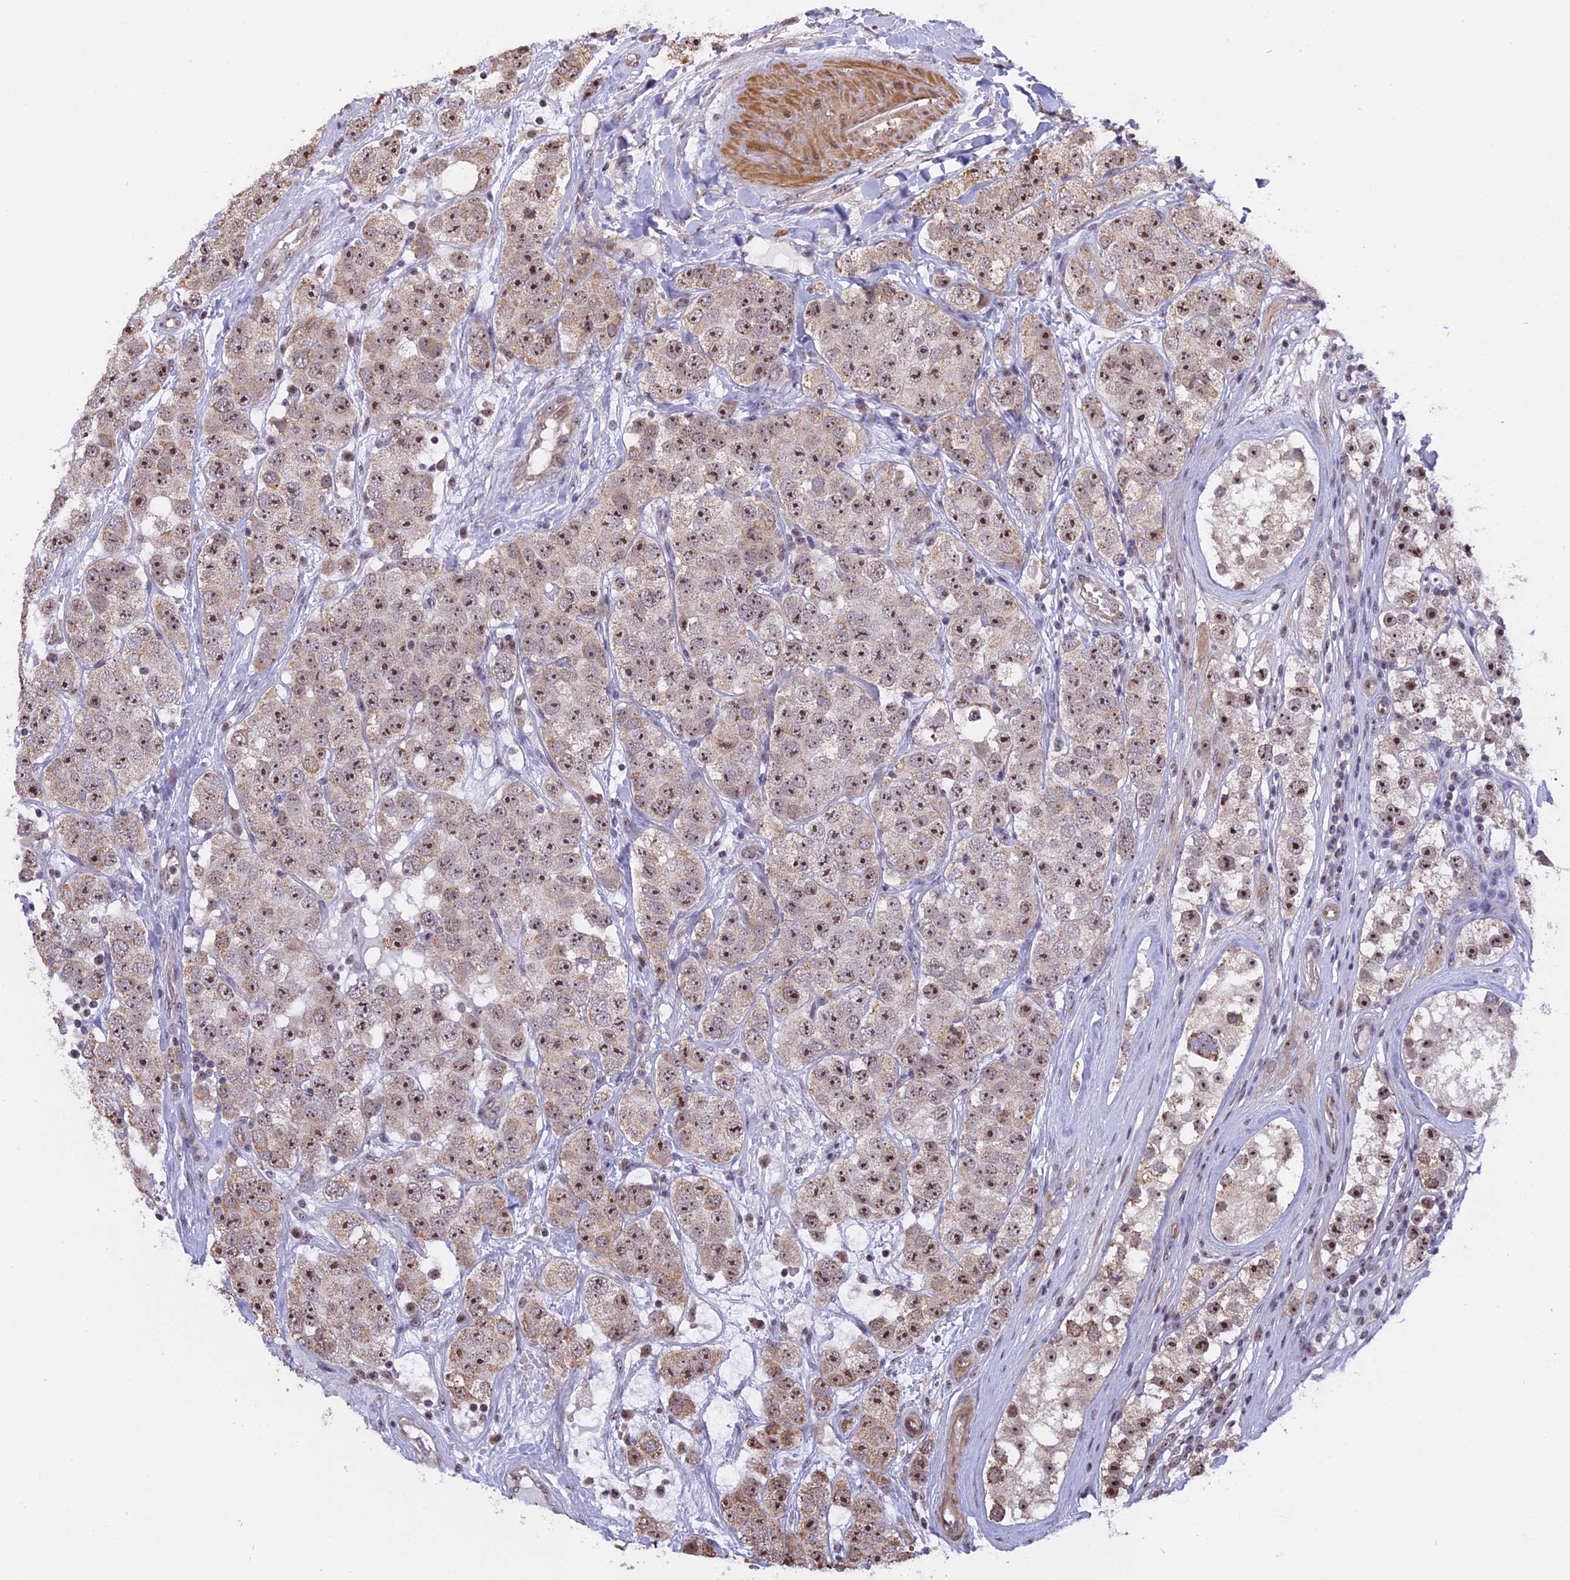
{"staining": {"intensity": "moderate", "quantity": ">75%", "location": "nuclear"}, "tissue": "testis cancer", "cell_type": "Tumor cells", "image_type": "cancer", "snomed": [{"axis": "morphology", "description": "Seminoma, NOS"}, {"axis": "topography", "description": "Testis"}], "caption": "Testis seminoma stained with a brown dye exhibits moderate nuclear positive positivity in about >75% of tumor cells.", "gene": "MGA", "patient": {"sex": "male", "age": 28}}